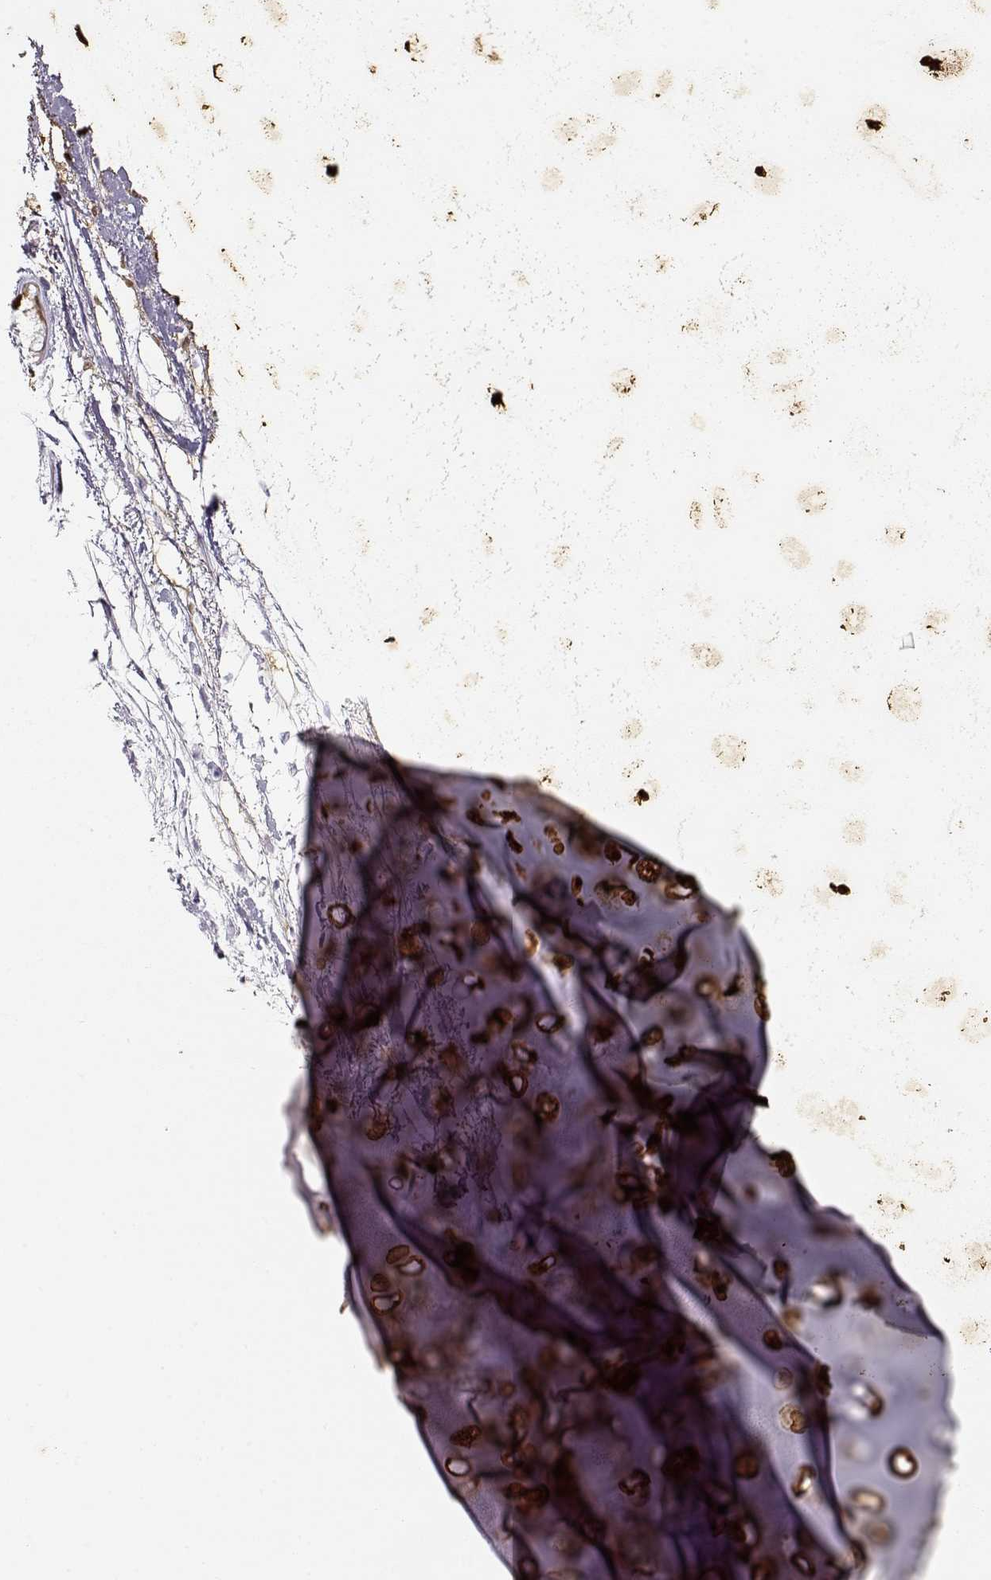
{"staining": {"intensity": "strong", "quantity": ">75%", "location": "cytoplasmic/membranous"}, "tissue": "soft tissue", "cell_type": "Chondrocytes", "image_type": "normal", "snomed": [{"axis": "morphology", "description": "Normal tissue, NOS"}, {"axis": "topography", "description": "Cartilage tissue"}, {"axis": "topography", "description": "Bronchus"}], "caption": "Protein analysis of normal soft tissue displays strong cytoplasmic/membranous staining in about >75% of chondrocytes. (Brightfield microscopy of DAB IHC at high magnification).", "gene": "S100B", "patient": {"sex": "male", "age": 58}}